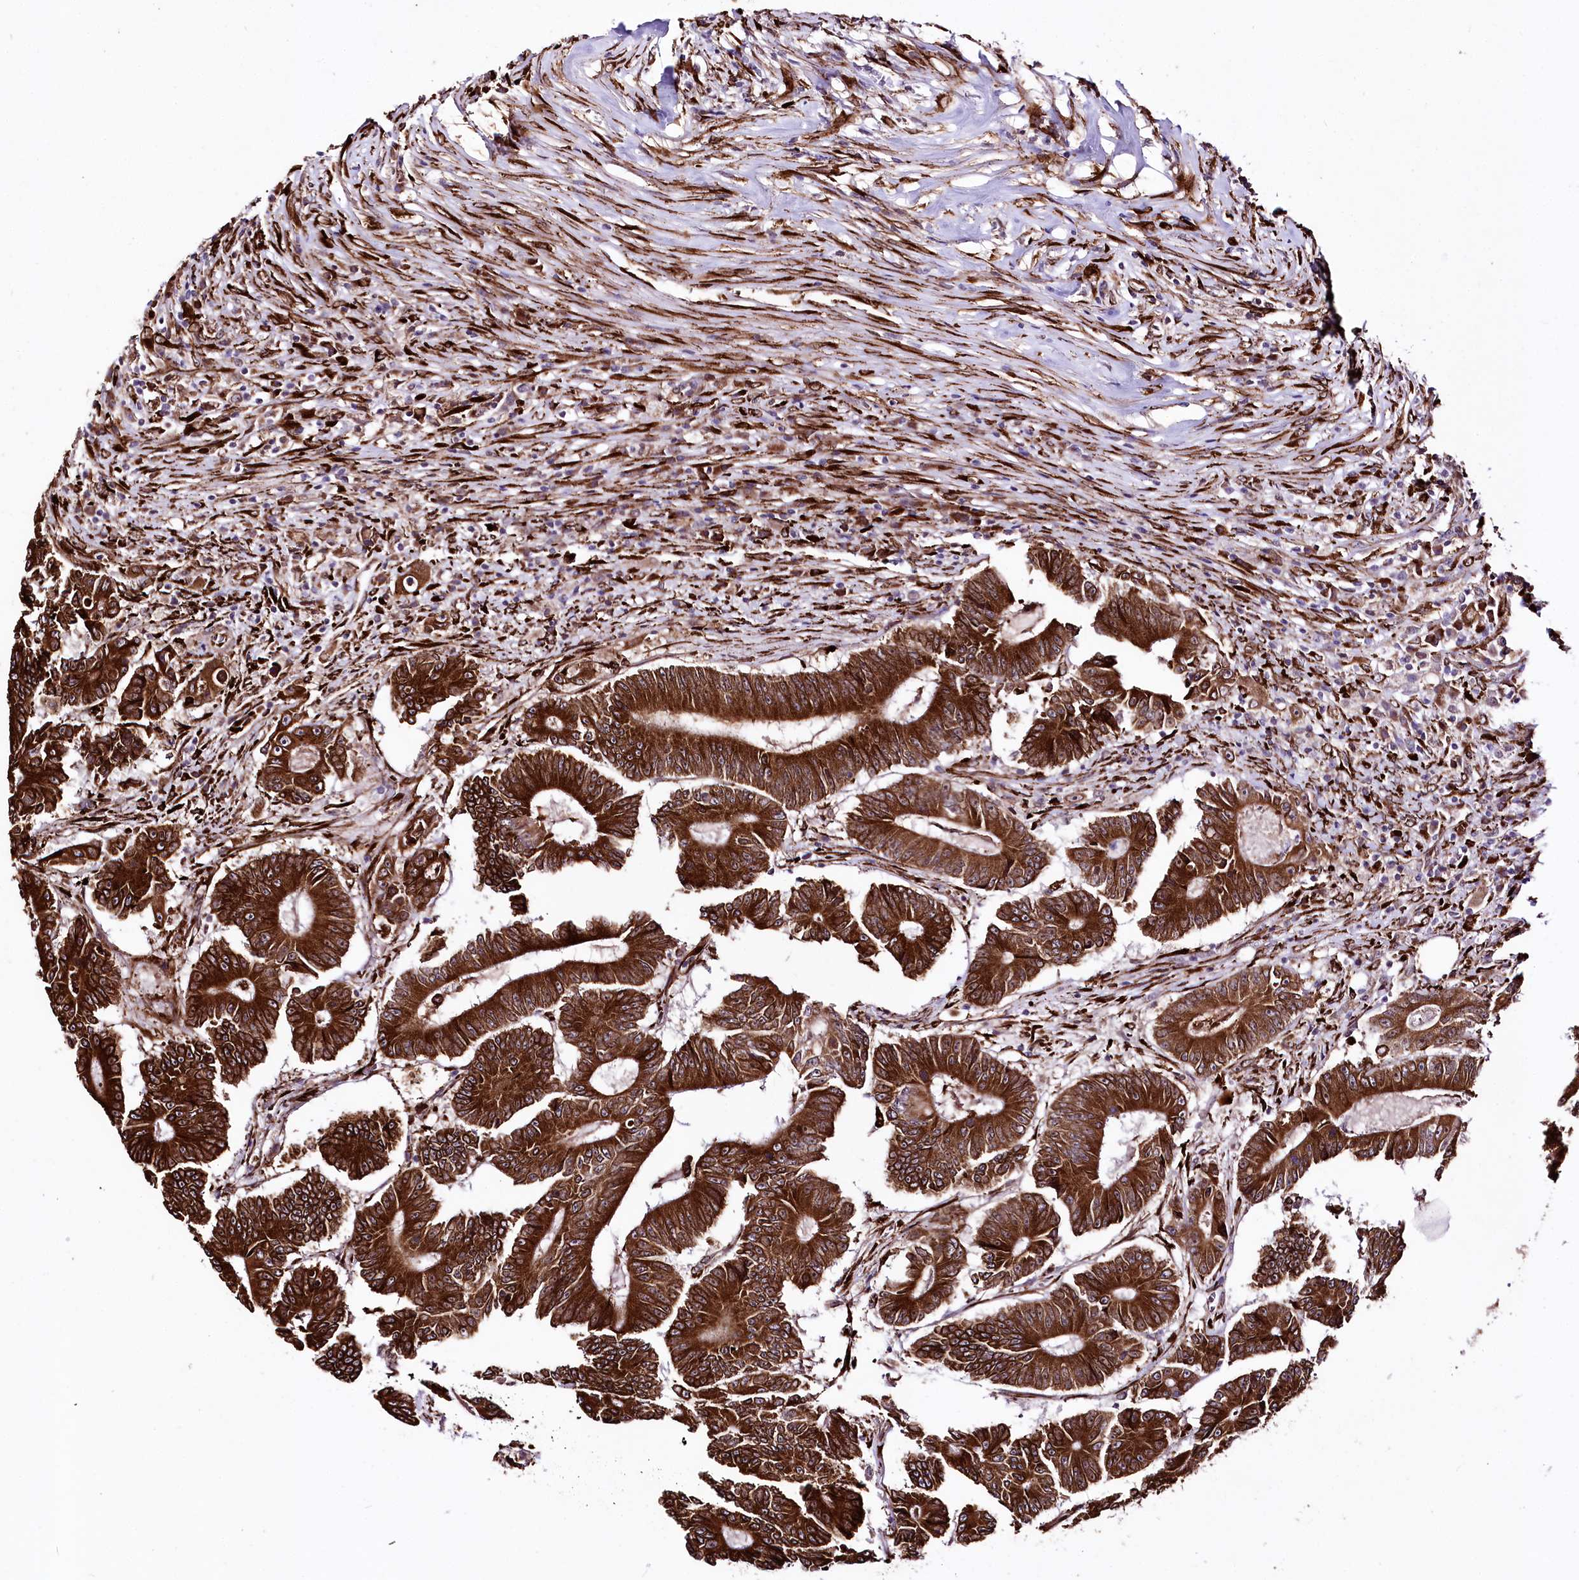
{"staining": {"intensity": "strong", "quantity": ">75%", "location": "cytoplasmic/membranous"}, "tissue": "colorectal cancer", "cell_type": "Tumor cells", "image_type": "cancer", "snomed": [{"axis": "morphology", "description": "Adenocarcinoma, NOS"}, {"axis": "topography", "description": "Colon"}], "caption": "This micrograph exhibits IHC staining of human adenocarcinoma (colorectal), with high strong cytoplasmic/membranous positivity in approximately >75% of tumor cells.", "gene": "WWC1", "patient": {"sex": "male", "age": 83}}